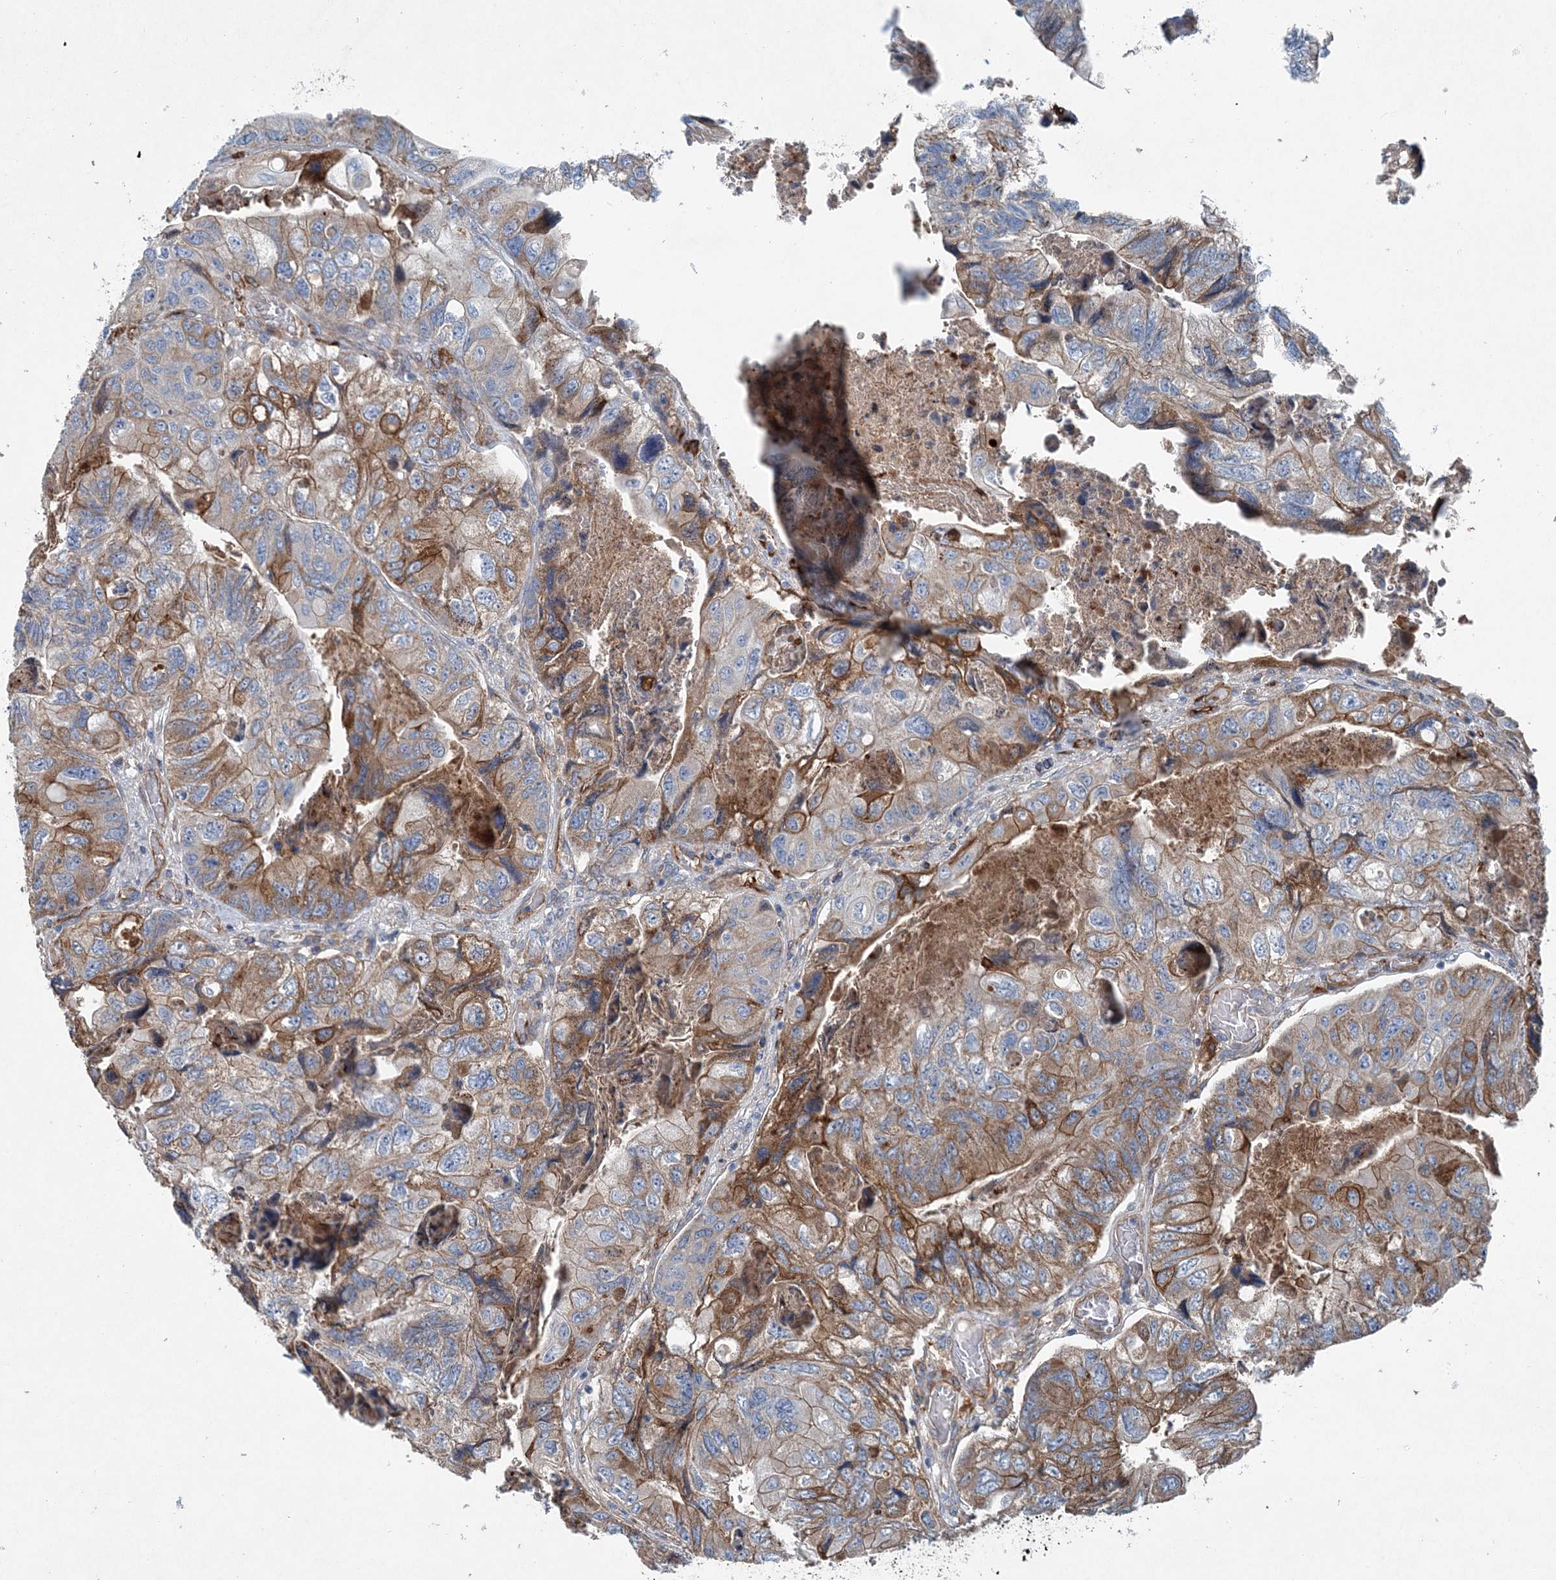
{"staining": {"intensity": "moderate", "quantity": "<25%", "location": "cytoplasmic/membranous"}, "tissue": "colorectal cancer", "cell_type": "Tumor cells", "image_type": "cancer", "snomed": [{"axis": "morphology", "description": "Adenocarcinoma, NOS"}, {"axis": "topography", "description": "Rectum"}], "caption": "The micrograph displays a brown stain indicating the presence of a protein in the cytoplasmic/membranous of tumor cells in colorectal cancer. Using DAB (brown) and hematoxylin (blue) stains, captured at high magnification using brightfield microscopy.", "gene": "SPOPL", "patient": {"sex": "male", "age": 63}}